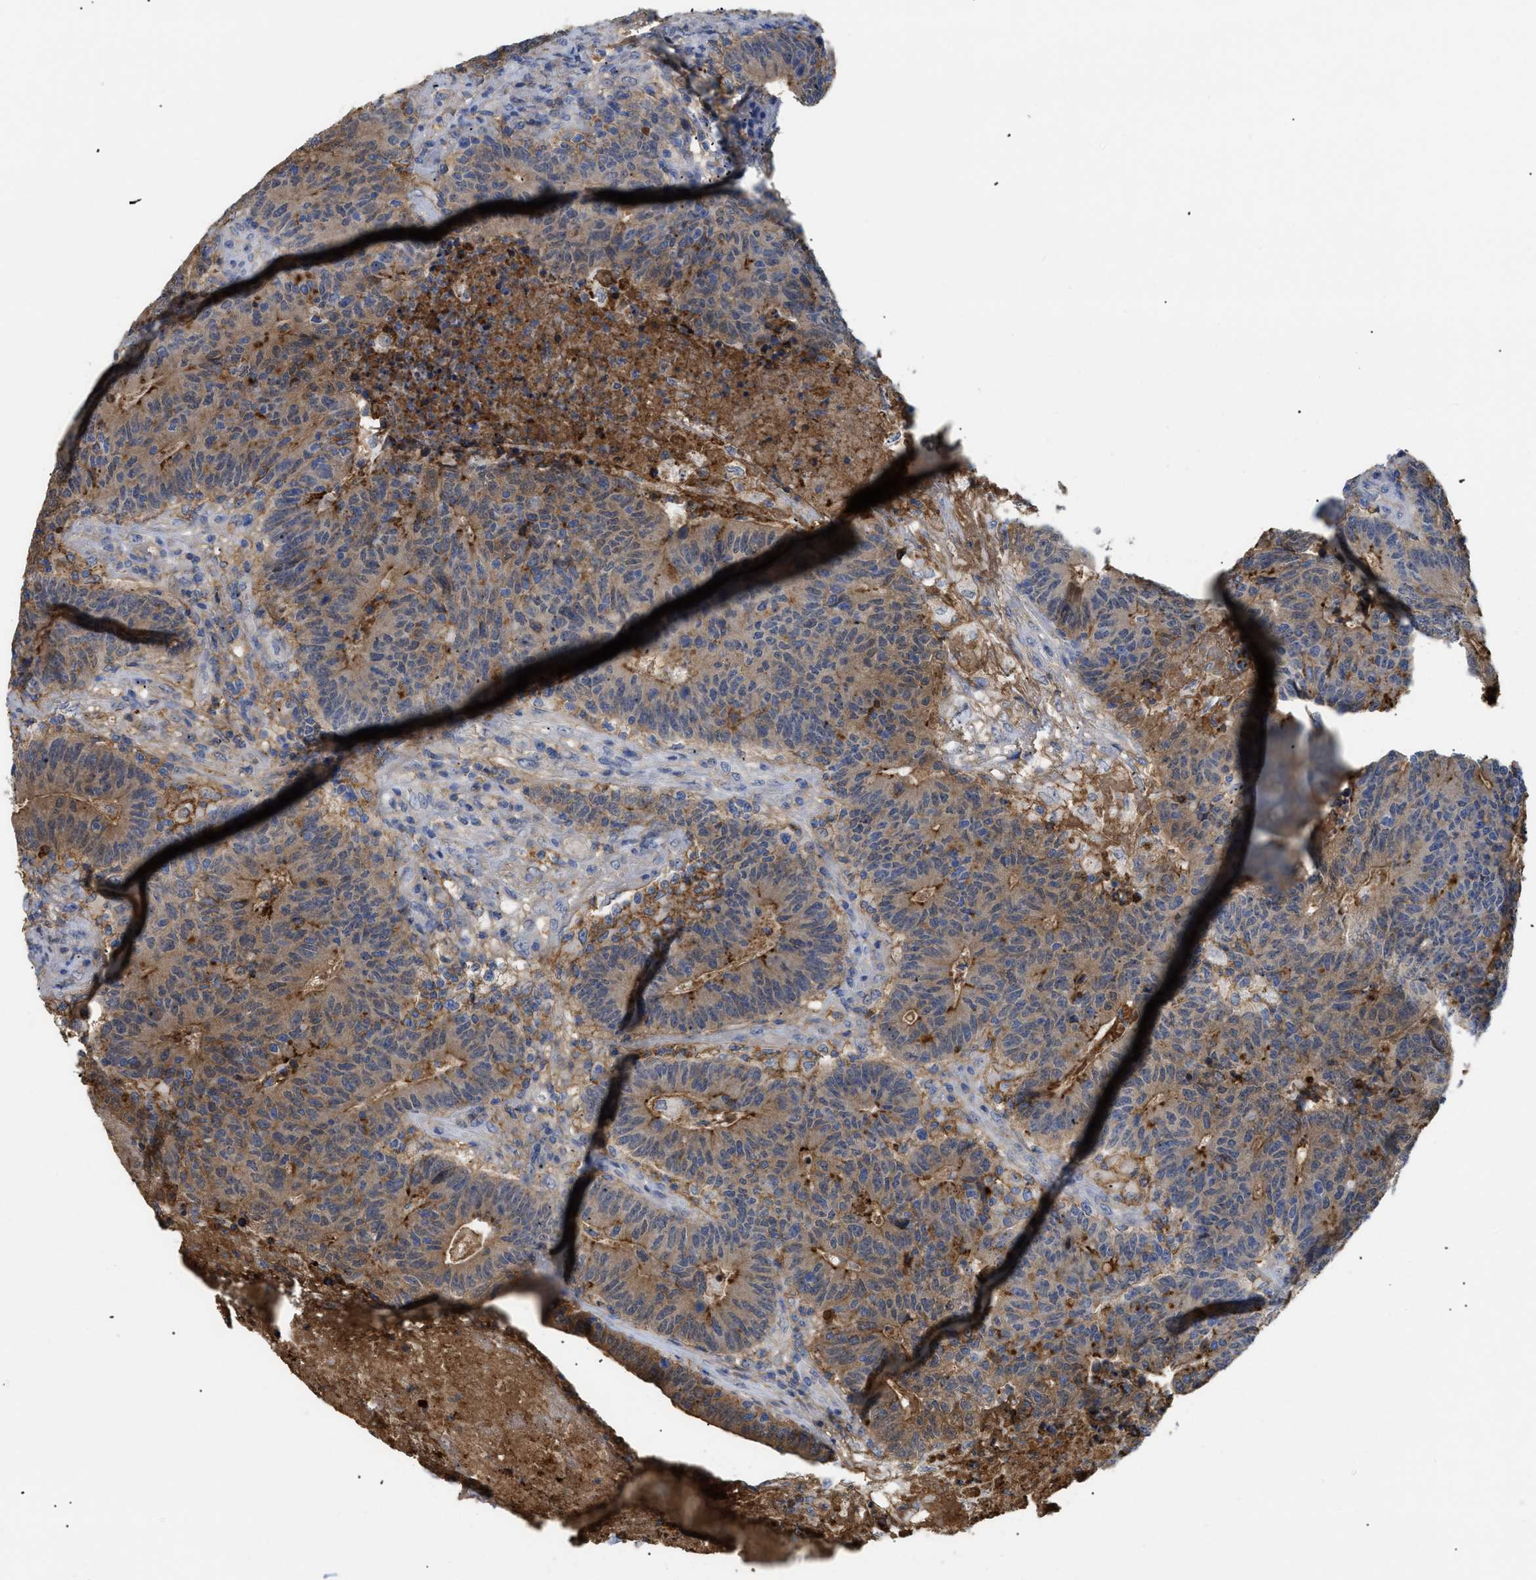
{"staining": {"intensity": "moderate", "quantity": ">75%", "location": "cytoplasmic/membranous"}, "tissue": "colorectal cancer", "cell_type": "Tumor cells", "image_type": "cancer", "snomed": [{"axis": "morphology", "description": "Normal tissue, NOS"}, {"axis": "morphology", "description": "Adenocarcinoma, NOS"}, {"axis": "topography", "description": "Colon"}], "caption": "A micrograph showing moderate cytoplasmic/membranous positivity in about >75% of tumor cells in colorectal cancer (adenocarcinoma), as visualized by brown immunohistochemical staining.", "gene": "ANXA4", "patient": {"sex": "female", "age": 75}}